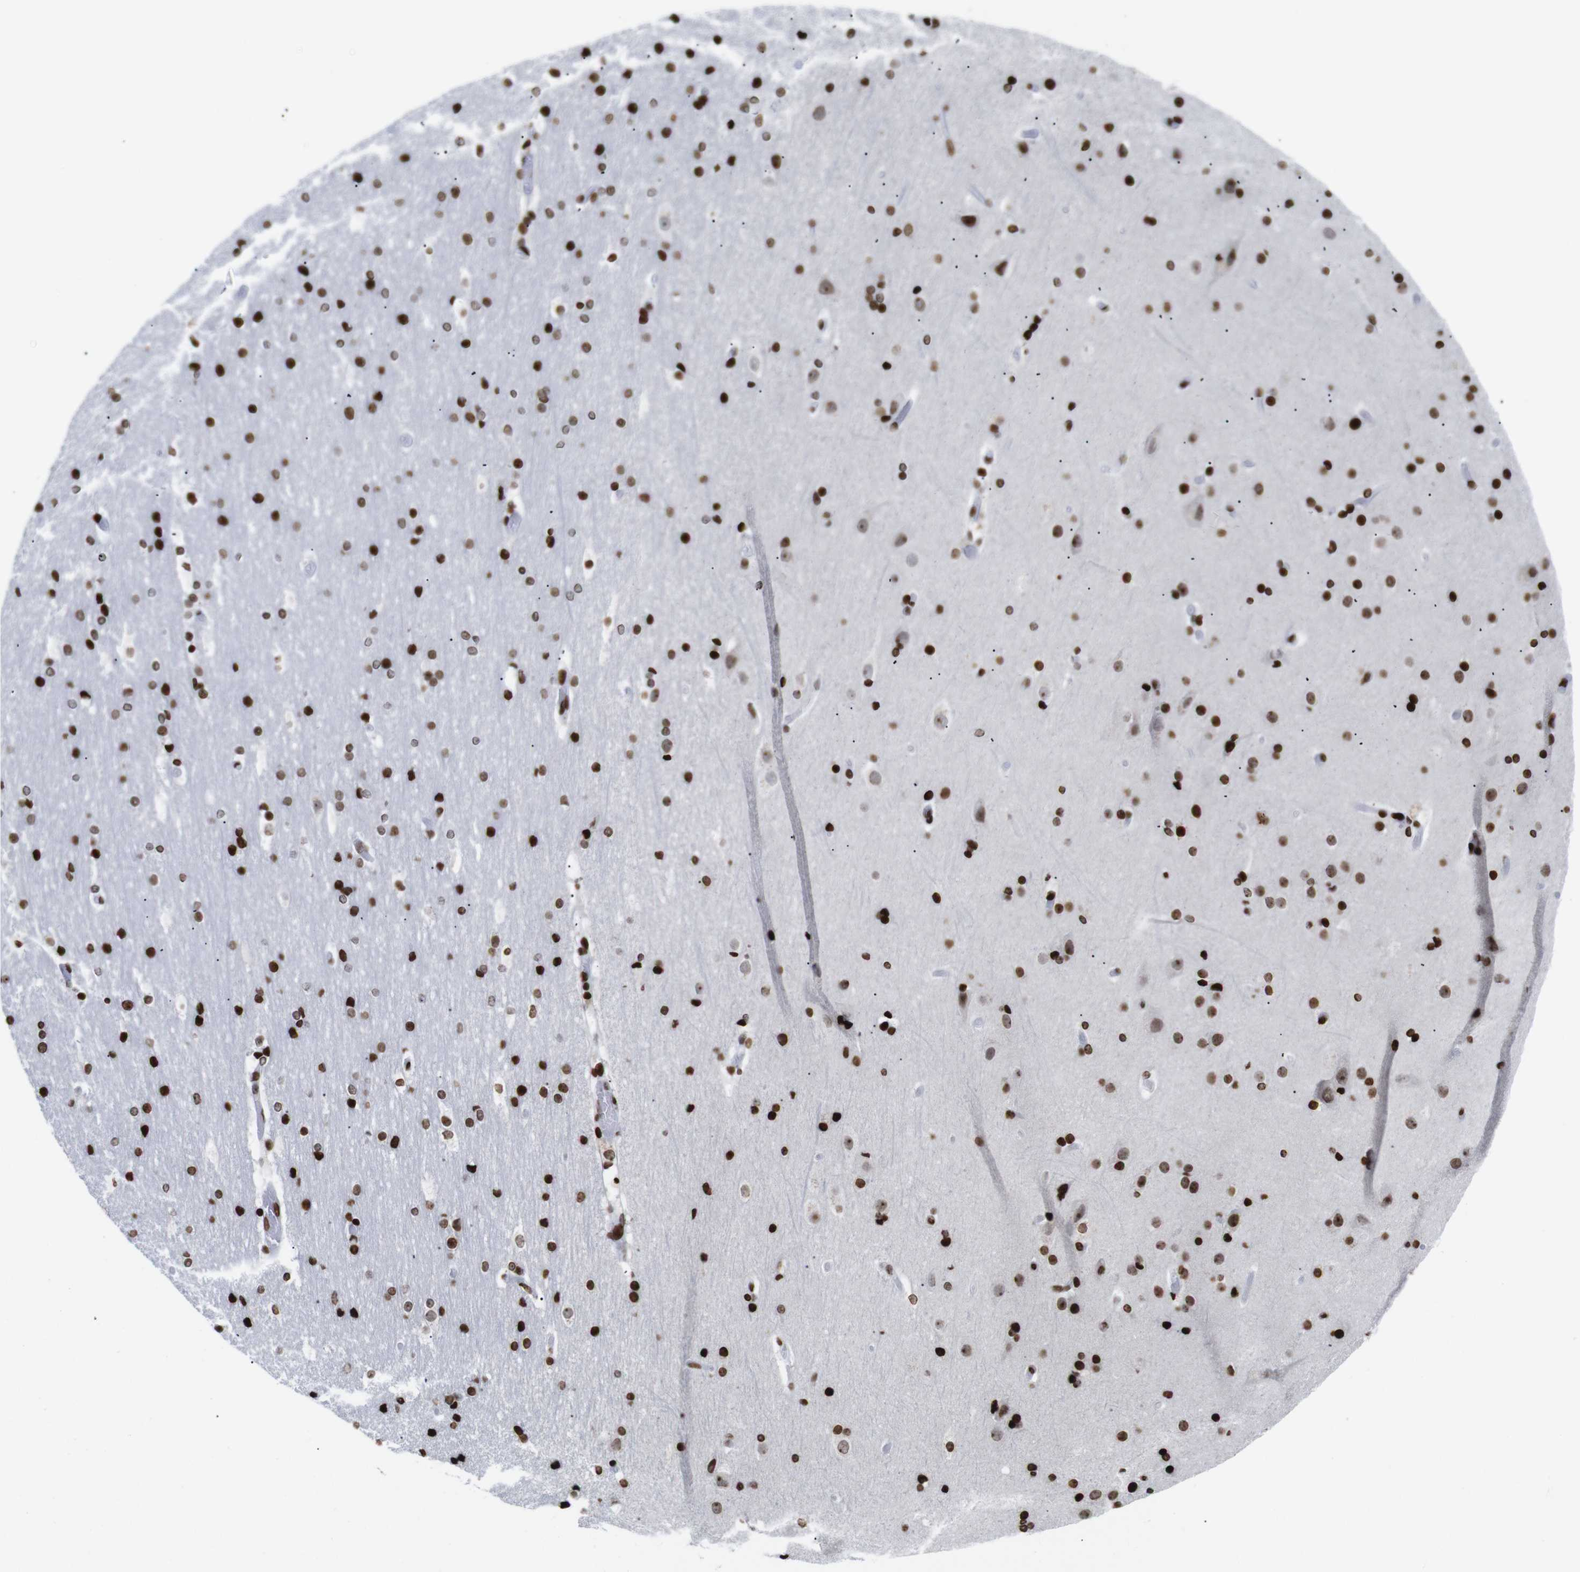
{"staining": {"intensity": "strong", "quantity": ">75%", "location": "nuclear"}, "tissue": "cerebral cortex", "cell_type": "Endothelial cells", "image_type": "normal", "snomed": [{"axis": "morphology", "description": "Normal tissue, NOS"}, {"axis": "topography", "description": "Cerebral cortex"}], "caption": "About >75% of endothelial cells in normal cerebral cortex exhibit strong nuclear protein staining as visualized by brown immunohistochemical staining.", "gene": "H1", "patient": {"sex": "male", "age": 57}}